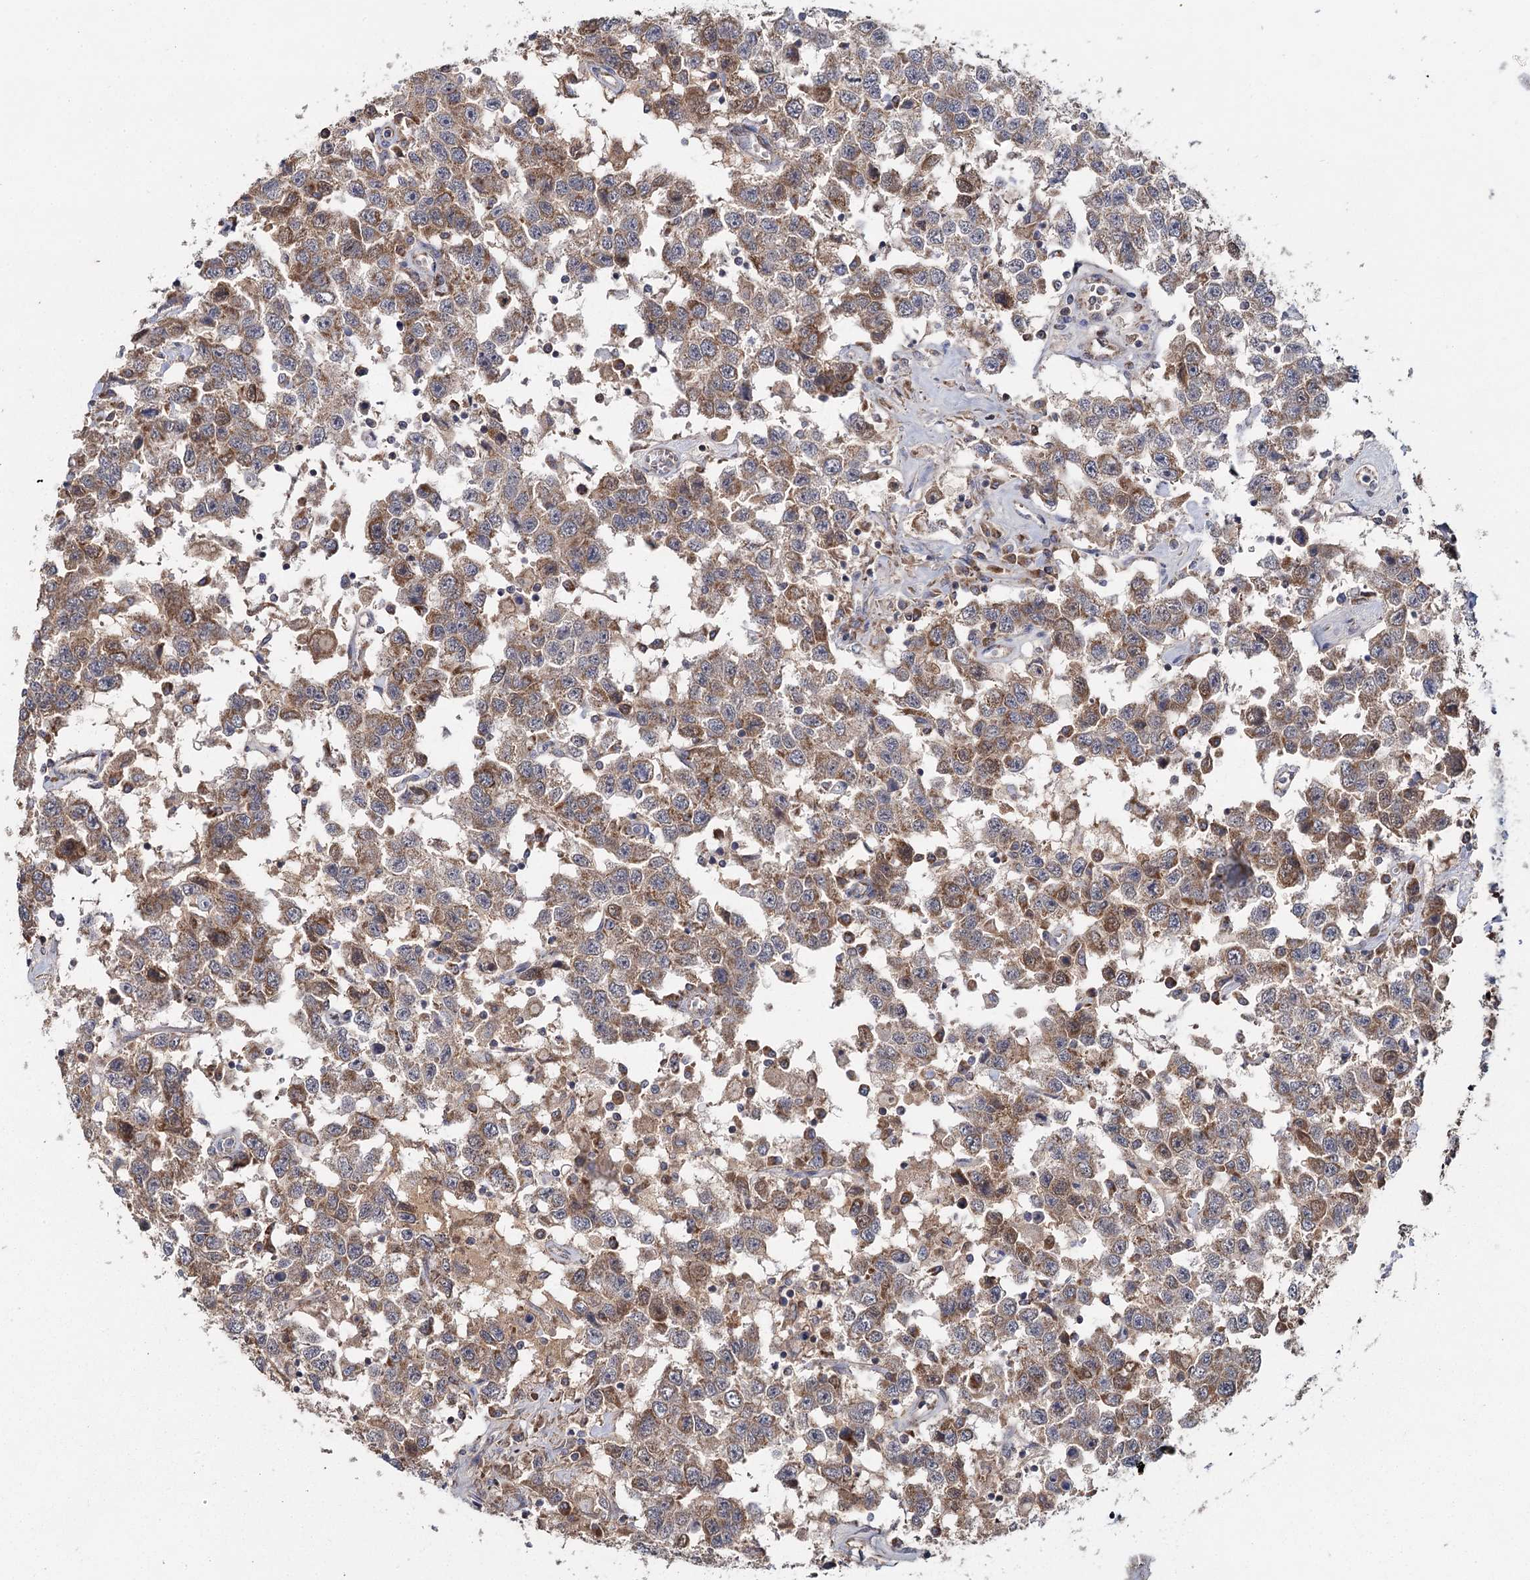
{"staining": {"intensity": "moderate", "quantity": ">75%", "location": "cytoplasmic/membranous"}, "tissue": "testis cancer", "cell_type": "Tumor cells", "image_type": "cancer", "snomed": [{"axis": "morphology", "description": "Seminoma, NOS"}, {"axis": "topography", "description": "Testis"}], "caption": "Testis seminoma tissue exhibits moderate cytoplasmic/membranous positivity in about >75% of tumor cells, visualized by immunohistochemistry. (DAB IHC with brightfield microscopy, high magnification).", "gene": "MRPL44", "patient": {"sex": "male", "age": 41}}